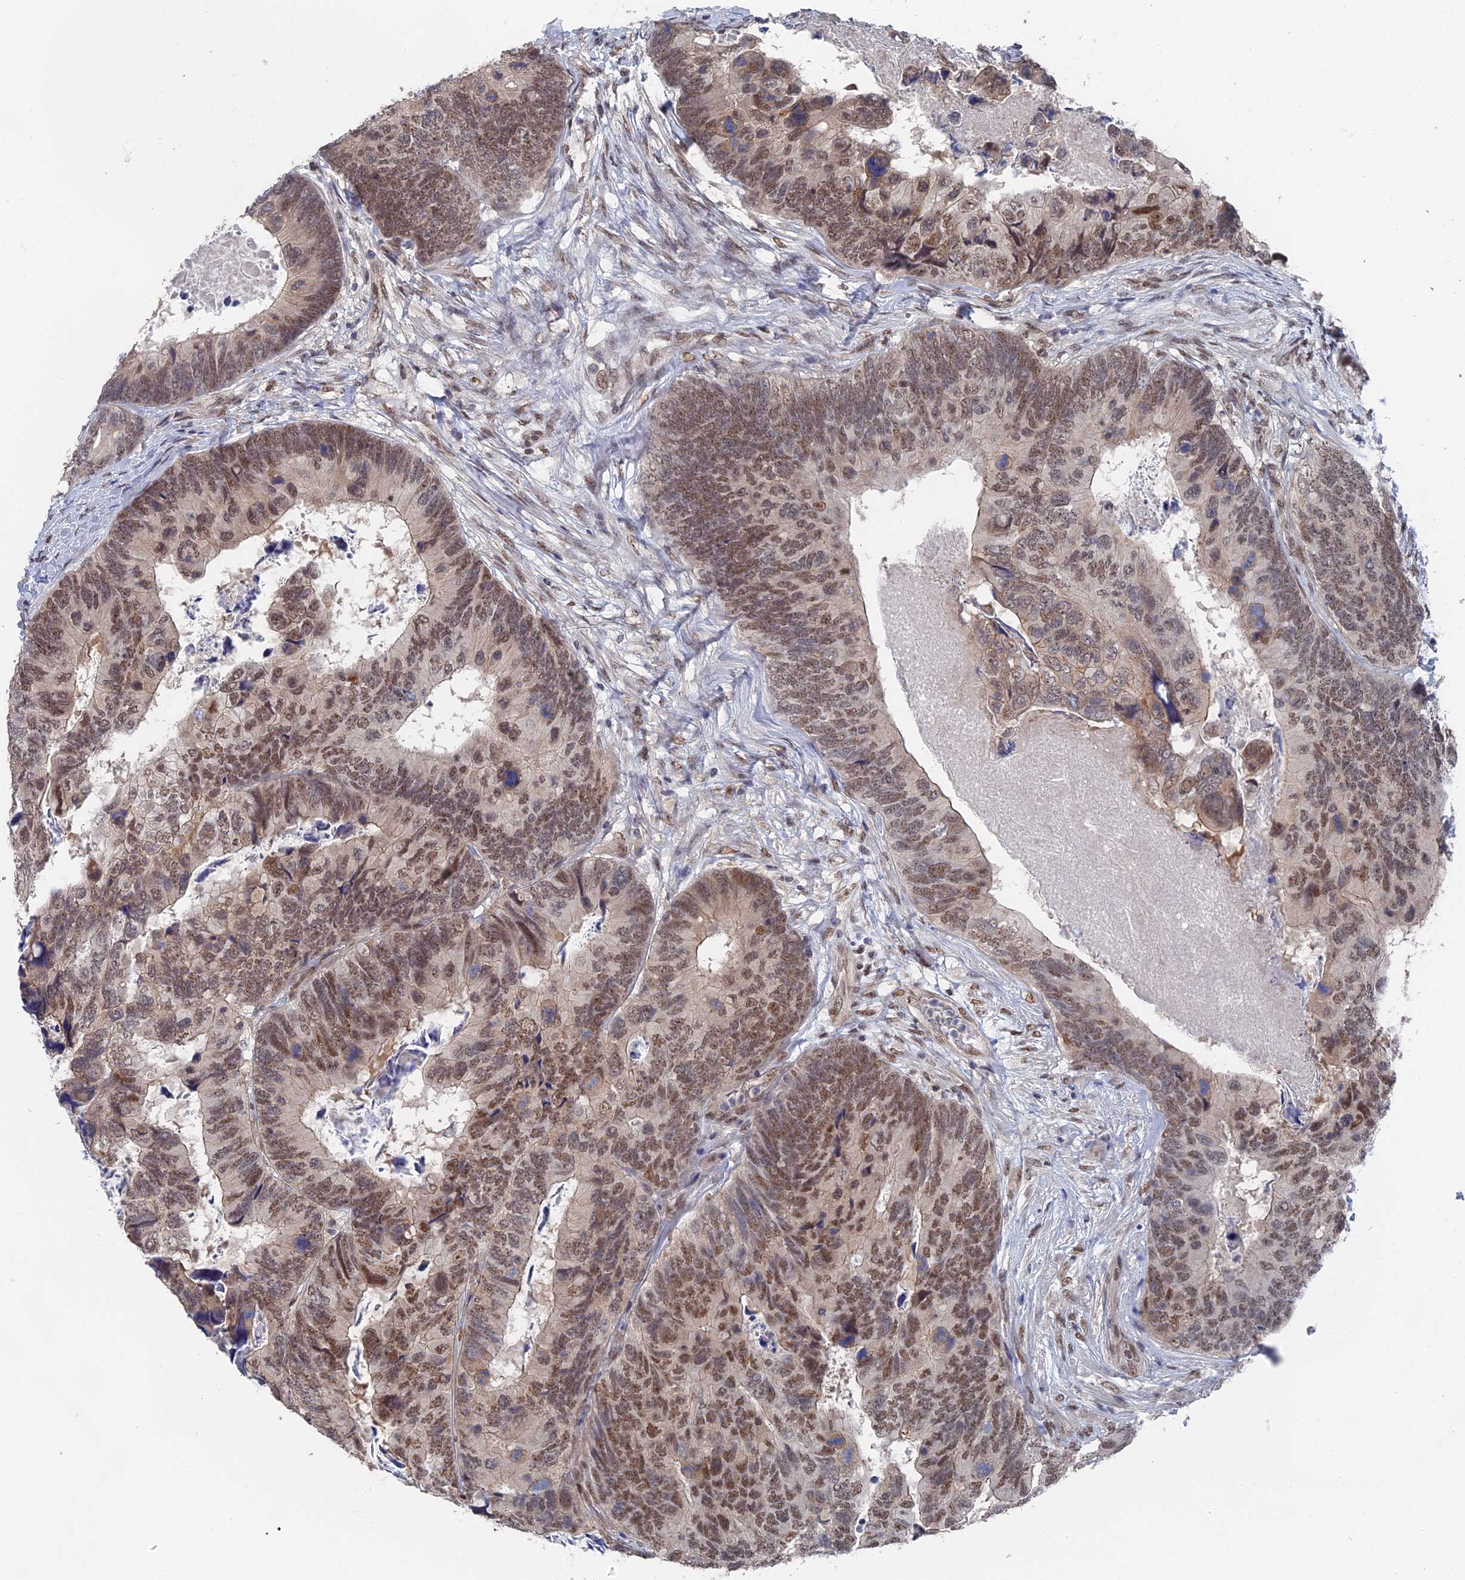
{"staining": {"intensity": "moderate", "quantity": ">75%", "location": "nuclear"}, "tissue": "colorectal cancer", "cell_type": "Tumor cells", "image_type": "cancer", "snomed": [{"axis": "morphology", "description": "Adenocarcinoma, NOS"}, {"axis": "topography", "description": "Colon"}], "caption": "Moderate nuclear protein positivity is appreciated in approximately >75% of tumor cells in adenocarcinoma (colorectal). (DAB = brown stain, brightfield microscopy at high magnification).", "gene": "TSSC4", "patient": {"sex": "female", "age": 67}}